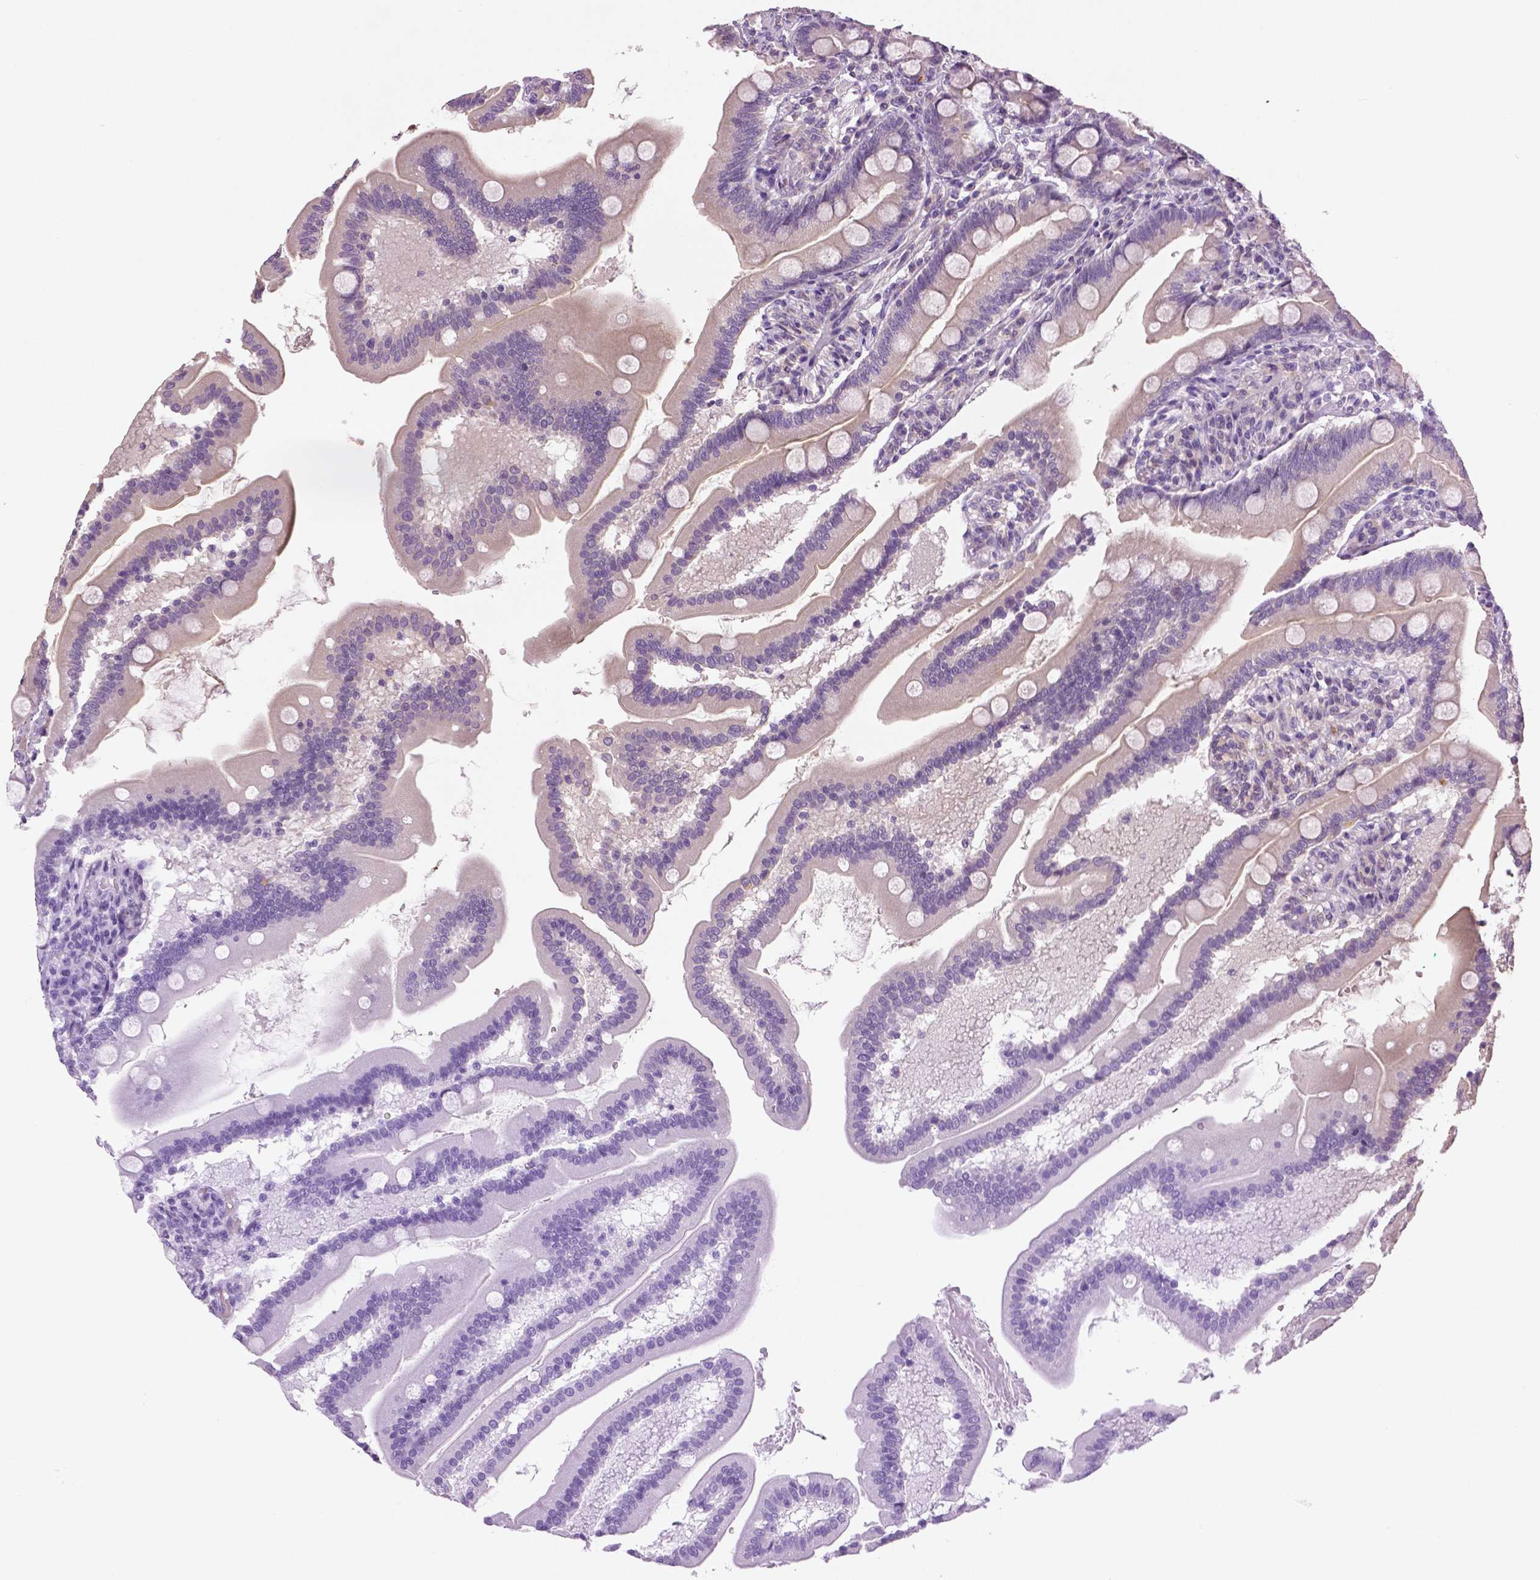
{"staining": {"intensity": "weak", "quantity": "<25%", "location": "cytoplasmic/membranous"}, "tissue": "duodenum", "cell_type": "Glandular cells", "image_type": "normal", "snomed": [{"axis": "morphology", "description": "Normal tissue, NOS"}, {"axis": "topography", "description": "Duodenum"}], "caption": "Protein analysis of benign duodenum demonstrates no significant expression in glandular cells.", "gene": "DNAH12", "patient": {"sex": "female", "age": 67}}